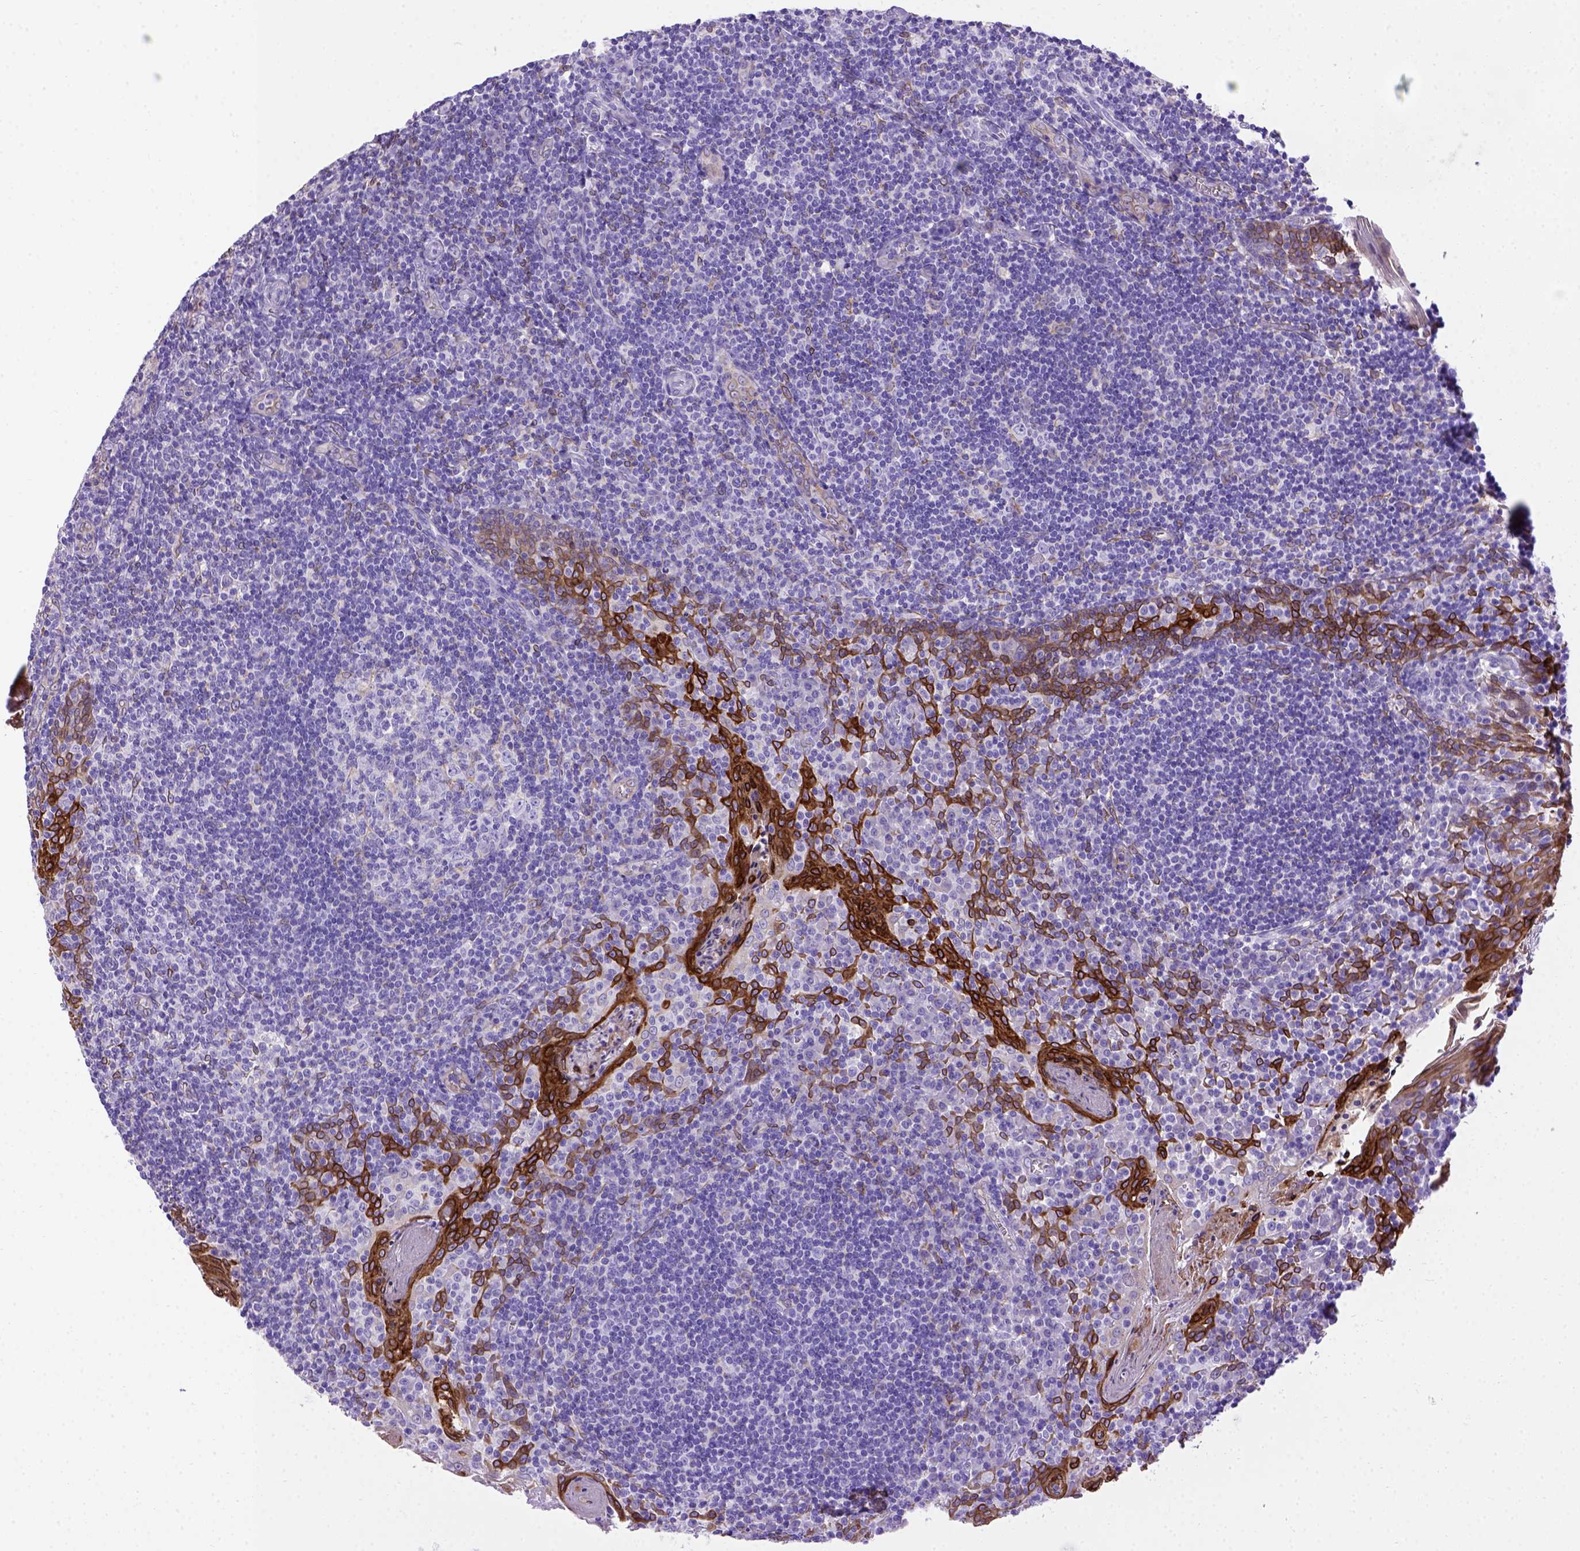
{"staining": {"intensity": "negative", "quantity": "none", "location": "none"}, "tissue": "tonsil", "cell_type": "Germinal center cells", "image_type": "normal", "snomed": [{"axis": "morphology", "description": "Normal tissue, NOS"}, {"axis": "morphology", "description": "Inflammation, NOS"}, {"axis": "topography", "description": "Tonsil"}], "caption": "IHC micrograph of normal tonsil stained for a protein (brown), which demonstrates no expression in germinal center cells.", "gene": "PTGES", "patient": {"sex": "female", "age": 31}}